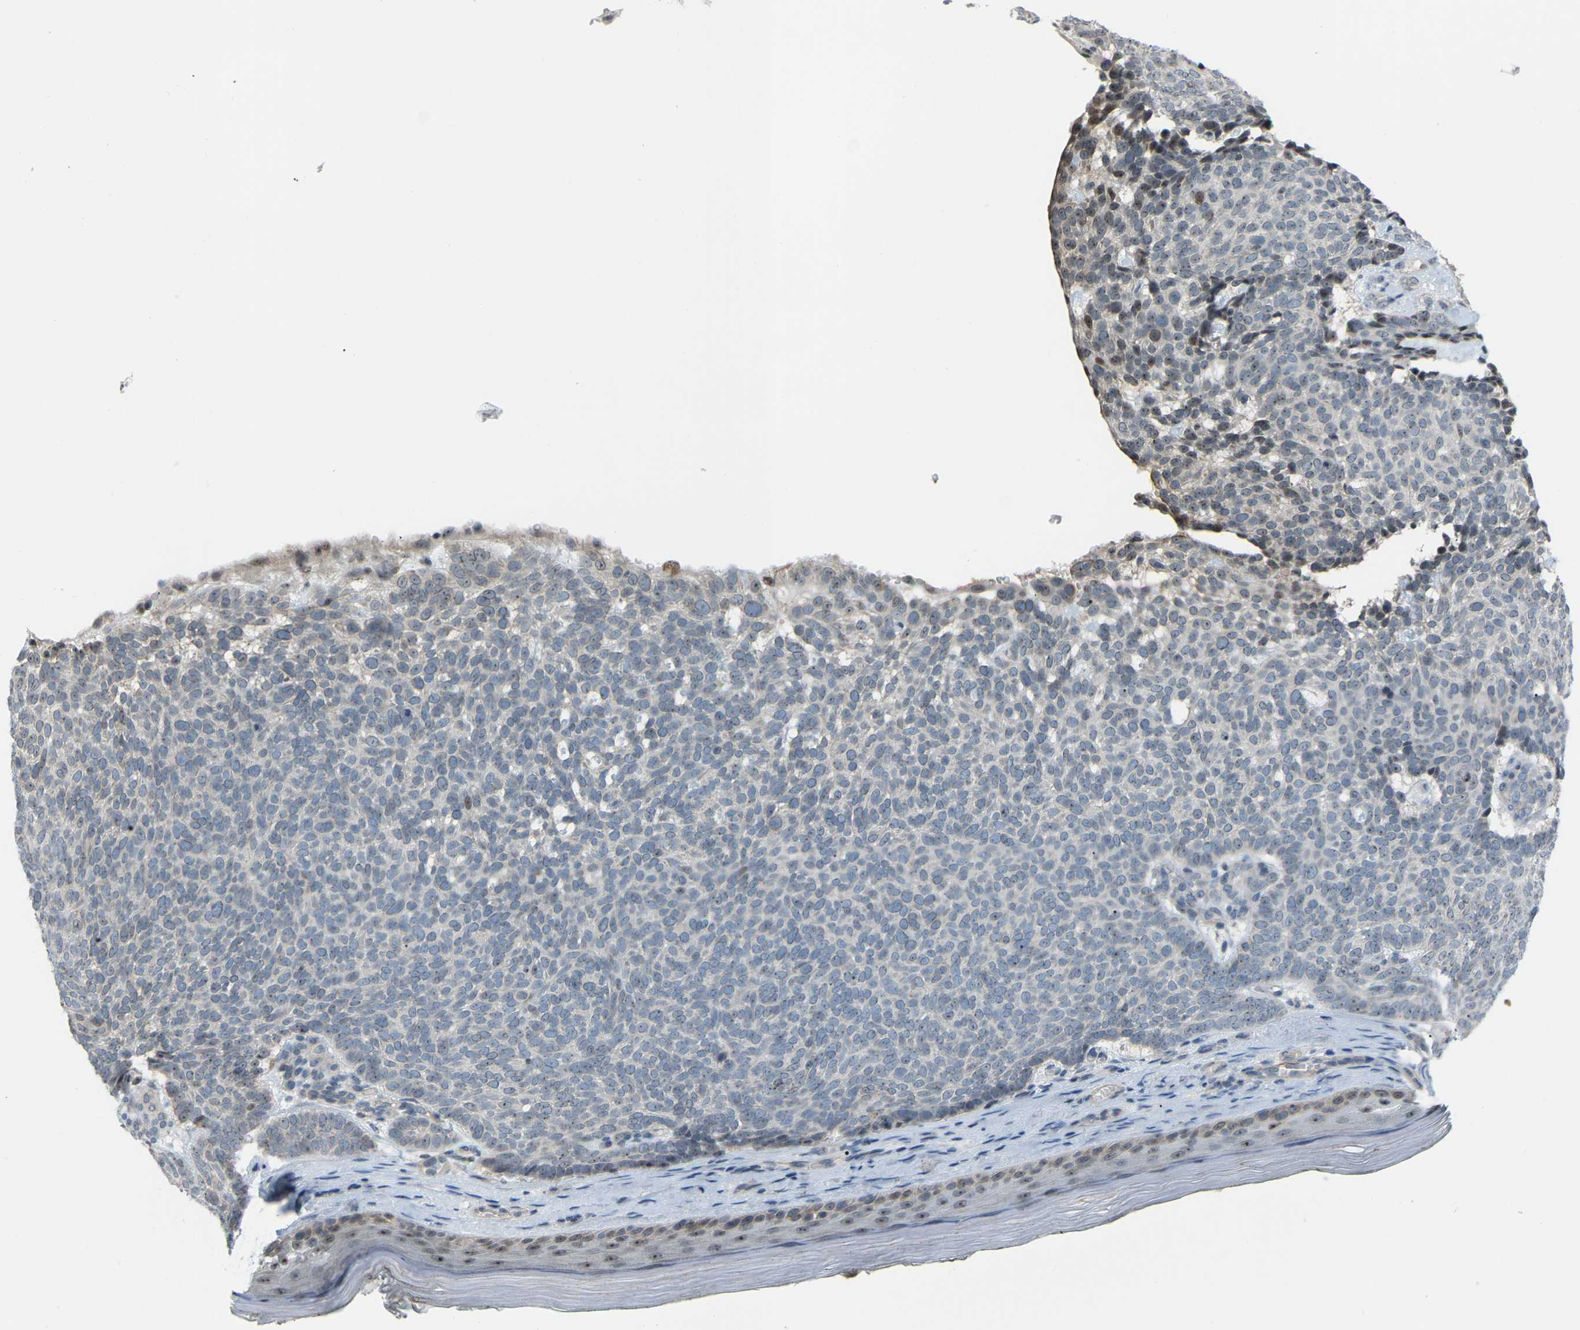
{"staining": {"intensity": "weak", "quantity": "<25%", "location": "nuclear"}, "tissue": "skin cancer", "cell_type": "Tumor cells", "image_type": "cancer", "snomed": [{"axis": "morphology", "description": "Basal cell carcinoma"}, {"axis": "topography", "description": "Skin"}], "caption": "Tumor cells show no significant expression in basal cell carcinoma (skin).", "gene": "CROT", "patient": {"sex": "male", "age": 61}}